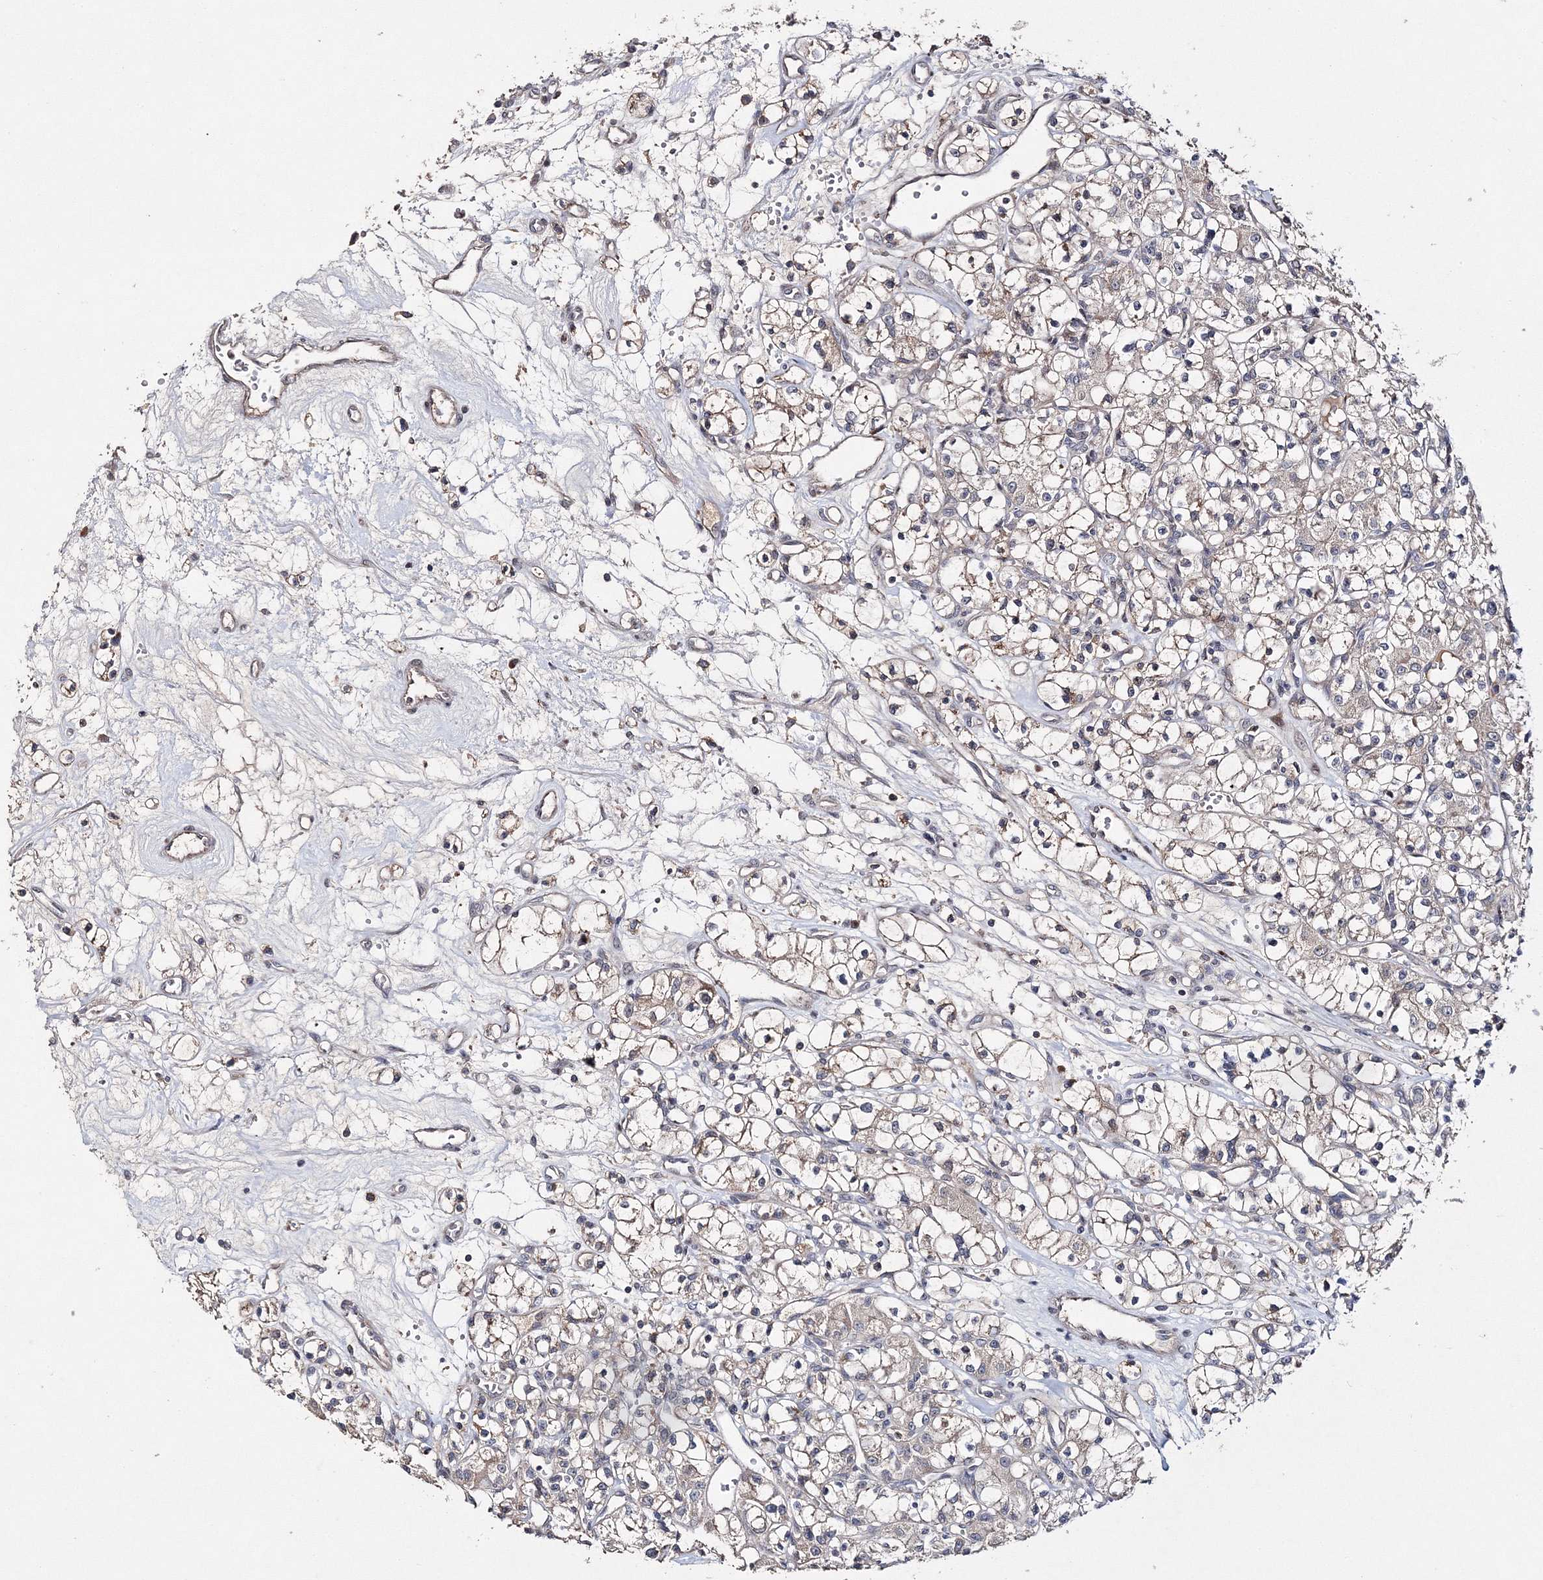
{"staining": {"intensity": "weak", "quantity": "25%-75%", "location": "cytoplasmic/membranous"}, "tissue": "renal cancer", "cell_type": "Tumor cells", "image_type": "cancer", "snomed": [{"axis": "morphology", "description": "Adenocarcinoma, NOS"}, {"axis": "topography", "description": "Kidney"}], "caption": "This is an image of immunohistochemistry (IHC) staining of renal cancer (adenocarcinoma), which shows weak positivity in the cytoplasmic/membranous of tumor cells.", "gene": "GJB5", "patient": {"sex": "female", "age": 59}}